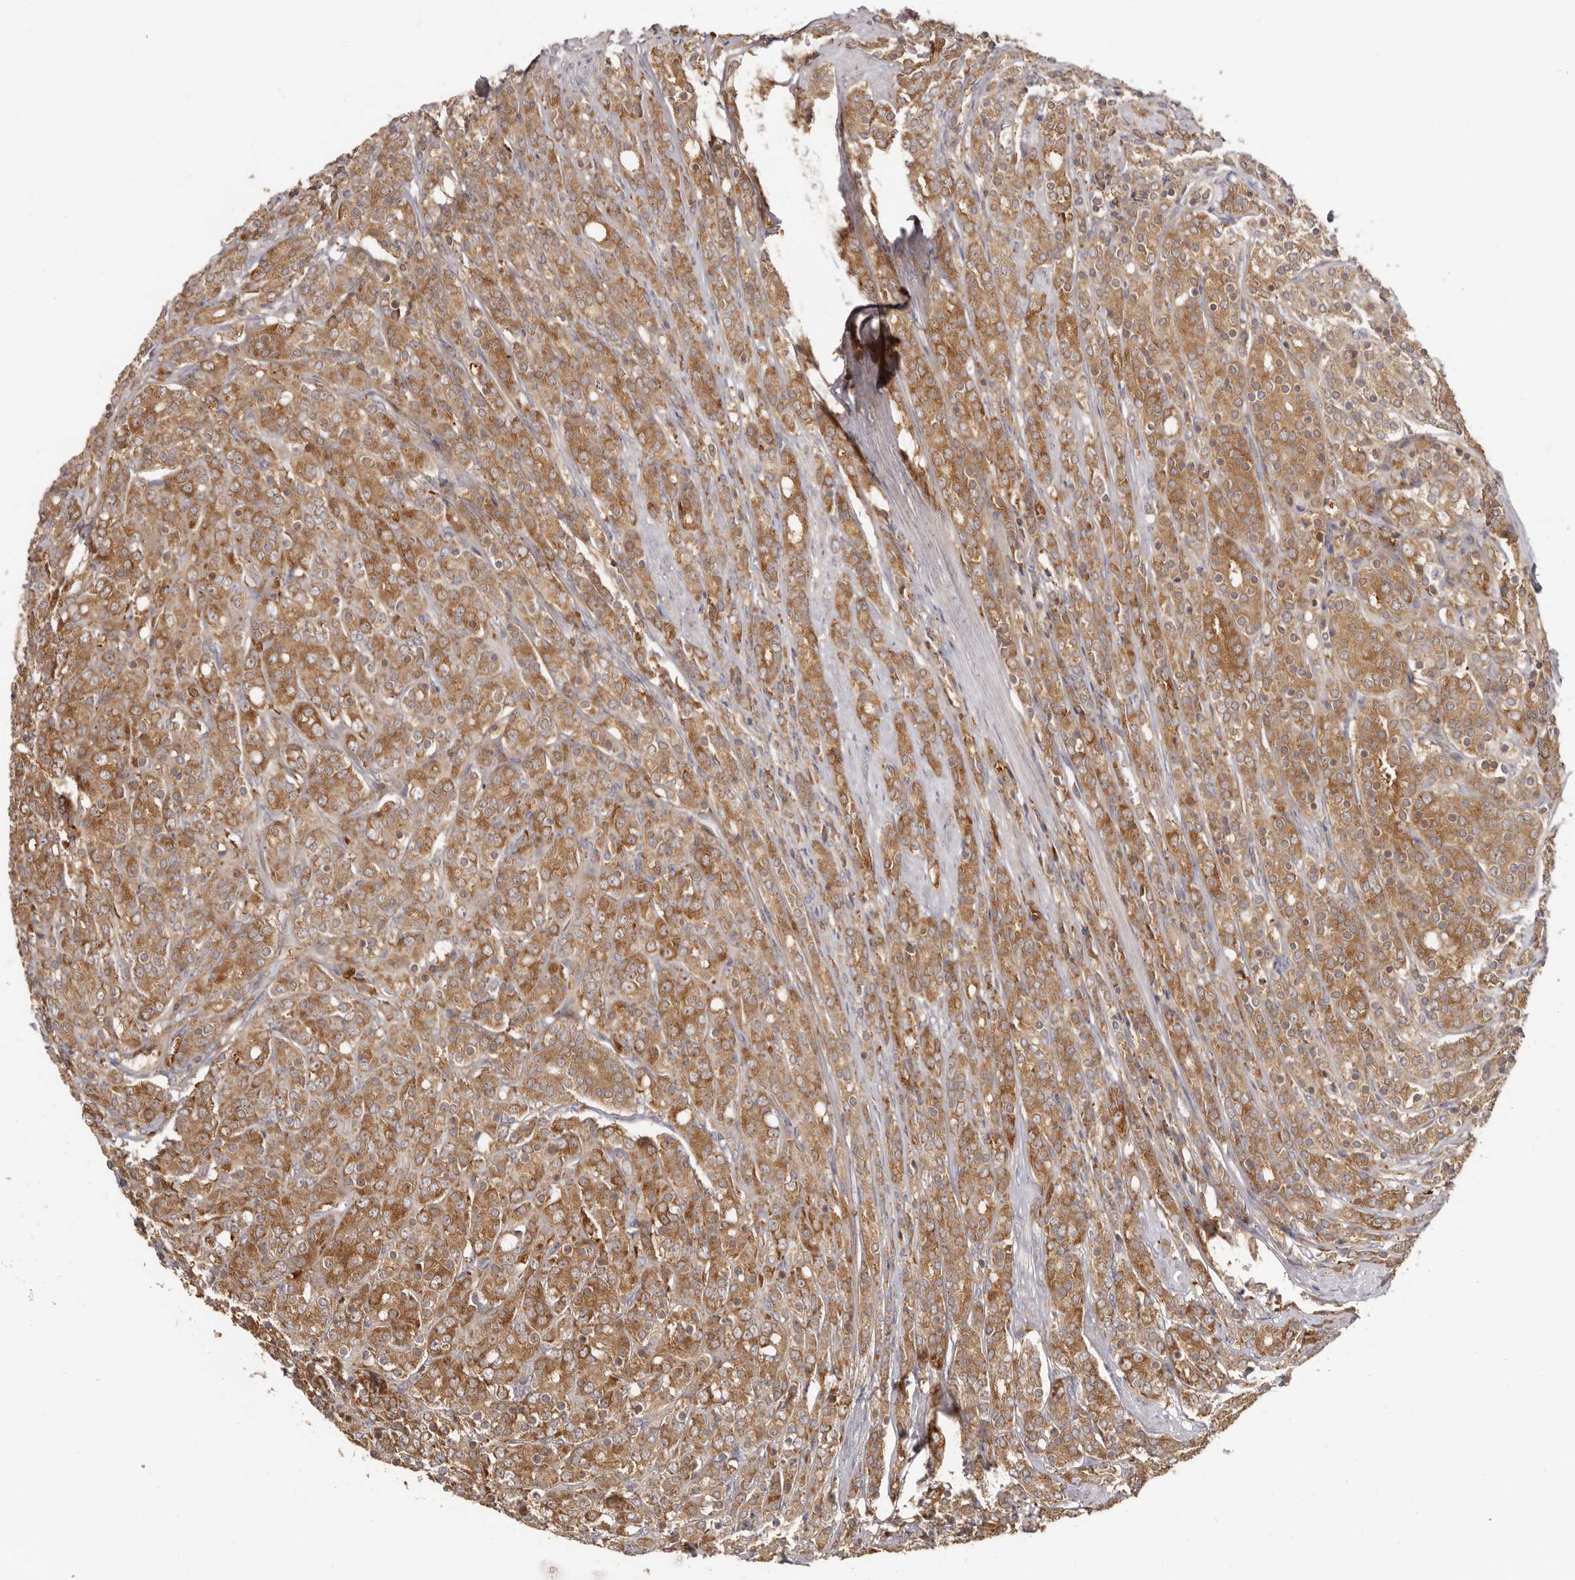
{"staining": {"intensity": "strong", "quantity": ">75%", "location": "cytoplasmic/membranous"}, "tissue": "prostate cancer", "cell_type": "Tumor cells", "image_type": "cancer", "snomed": [{"axis": "morphology", "description": "Adenocarcinoma, High grade"}, {"axis": "topography", "description": "Prostate"}], "caption": "IHC (DAB (3,3'-diaminobenzidine)) staining of prostate cancer demonstrates strong cytoplasmic/membranous protein expression in approximately >75% of tumor cells.", "gene": "EEF1E1", "patient": {"sex": "male", "age": 62}}